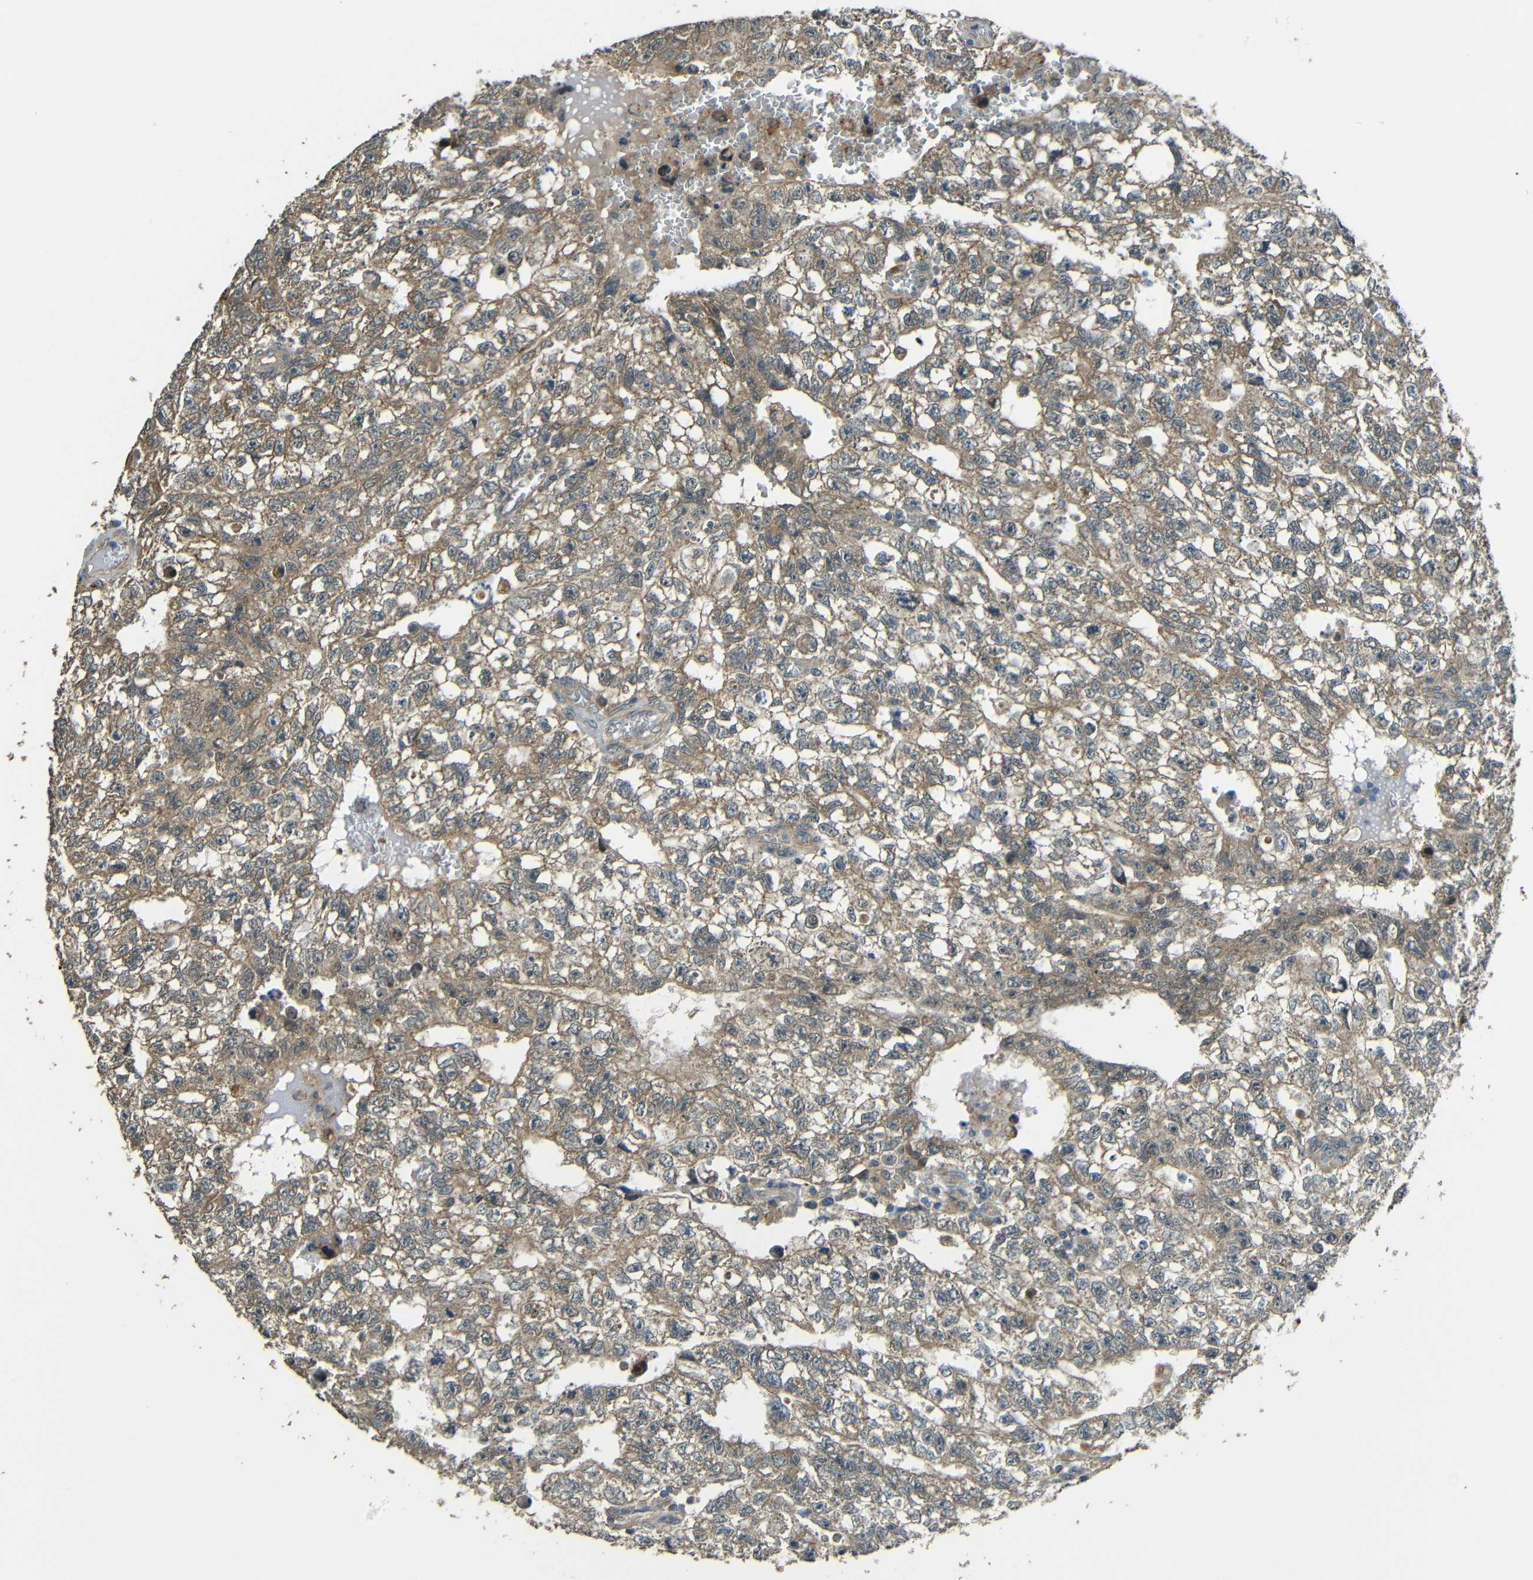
{"staining": {"intensity": "moderate", "quantity": ">75%", "location": "cytoplasmic/membranous"}, "tissue": "testis cancer", "cell_type": "Tumor cells", "image_type": "cancer", "snomed": [{"axis": "morphology", "description": "Seminoma, NOS"}, {"axis": "morphology", "description": "Carcinoma, Embryonal, NOS"}, {"axis": "topography", "description": "Testis"}], "caption": "An image of human seminoma (testis) stained for a protein reveals moderate cytoplasmic/membranous brown staining in tumor cells.", "gene": "ACACA", "patient": {"sex": "male", "age": 38}}